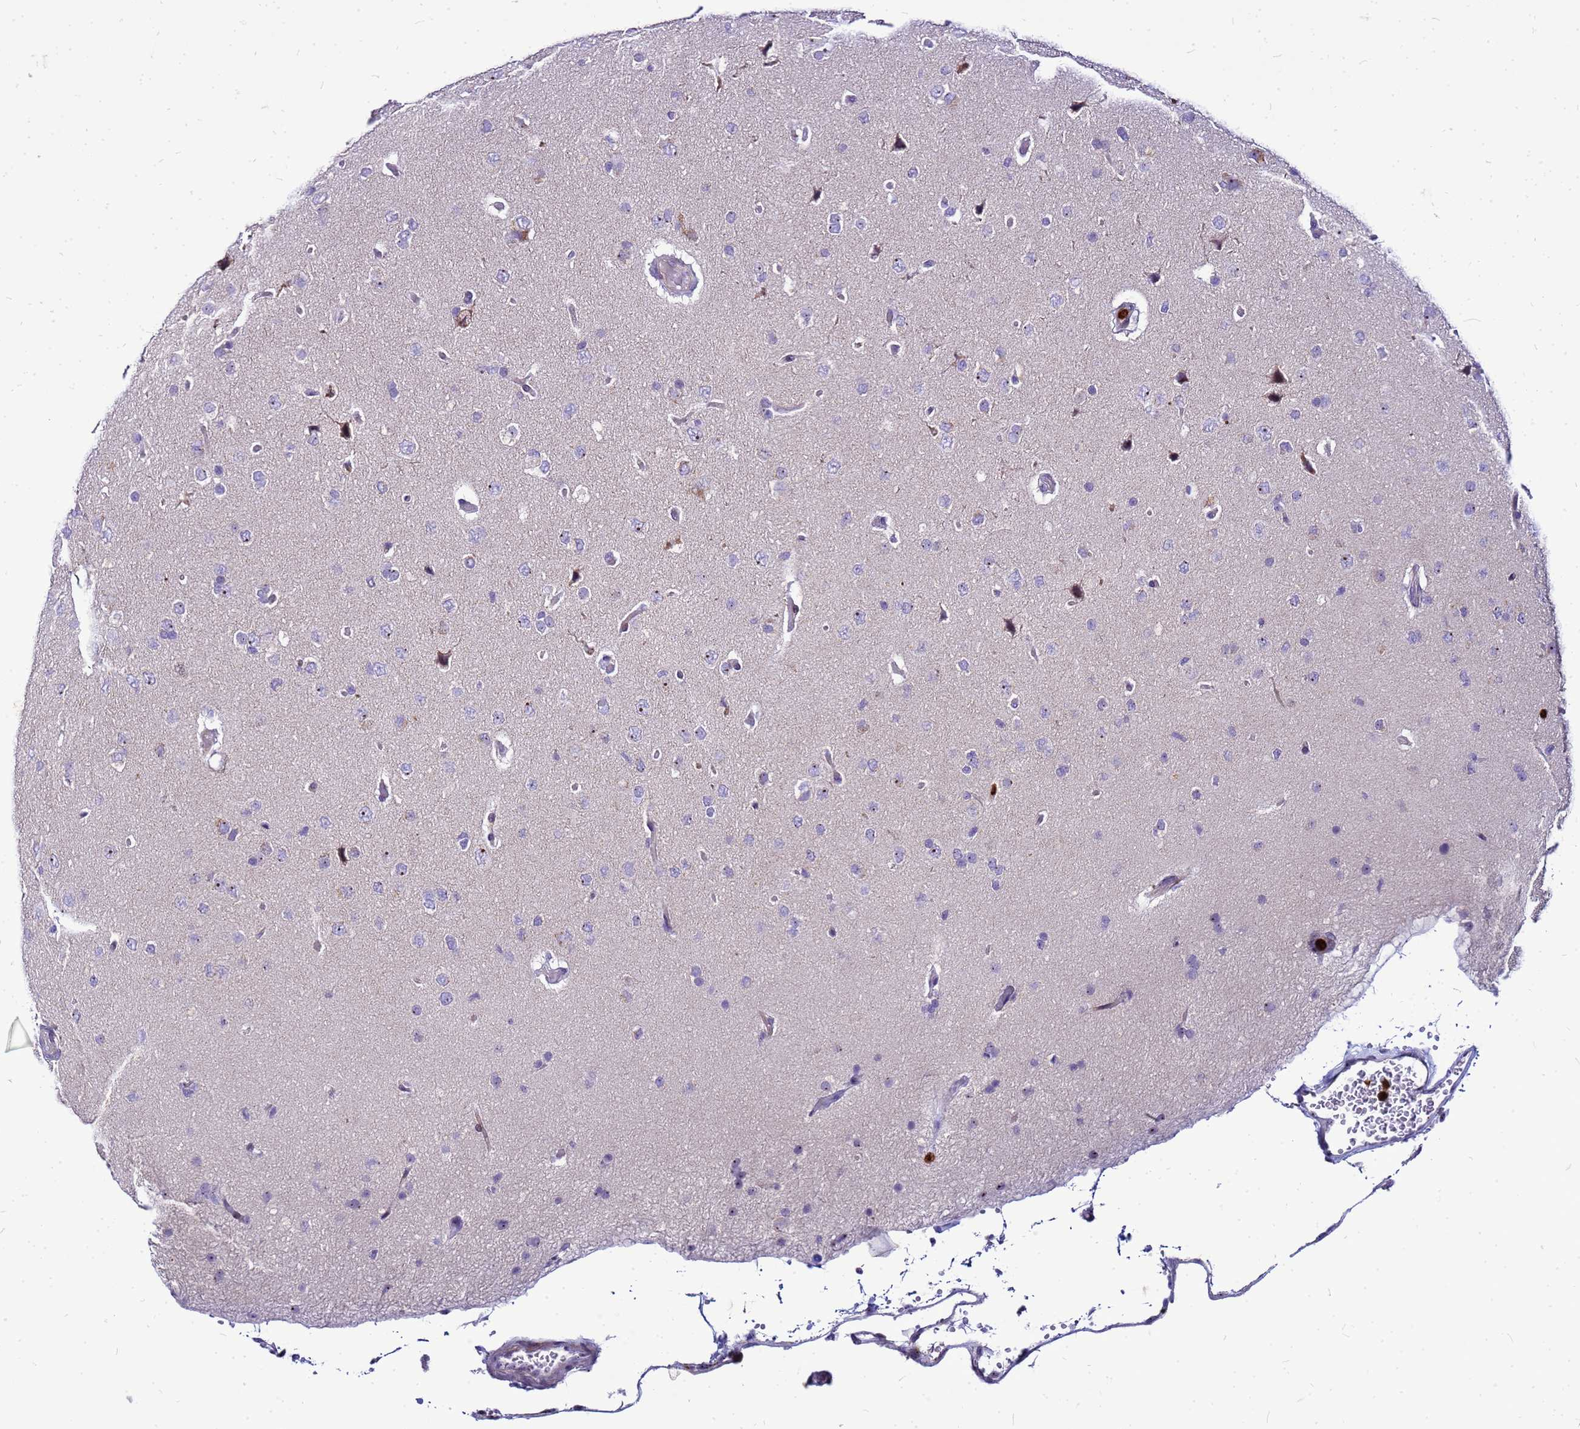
{"staining": {"intensity": "negative", "quantity": "none", "location": "none"}, "tissue": "glioma", "cell_type": "Tumor cells", "image_type": "cancer", "snomed": [{"axis": "morphology", "description": "Glioma, malignant, High grade"}, {"axis": "topography", "description": "Brain"}], "caption": "Glioma stained for a protein using immunohistochemistry shows no staining tumor cells.", "gene": "VPS4B", "patient": {"sex": "male", "age": 72}}